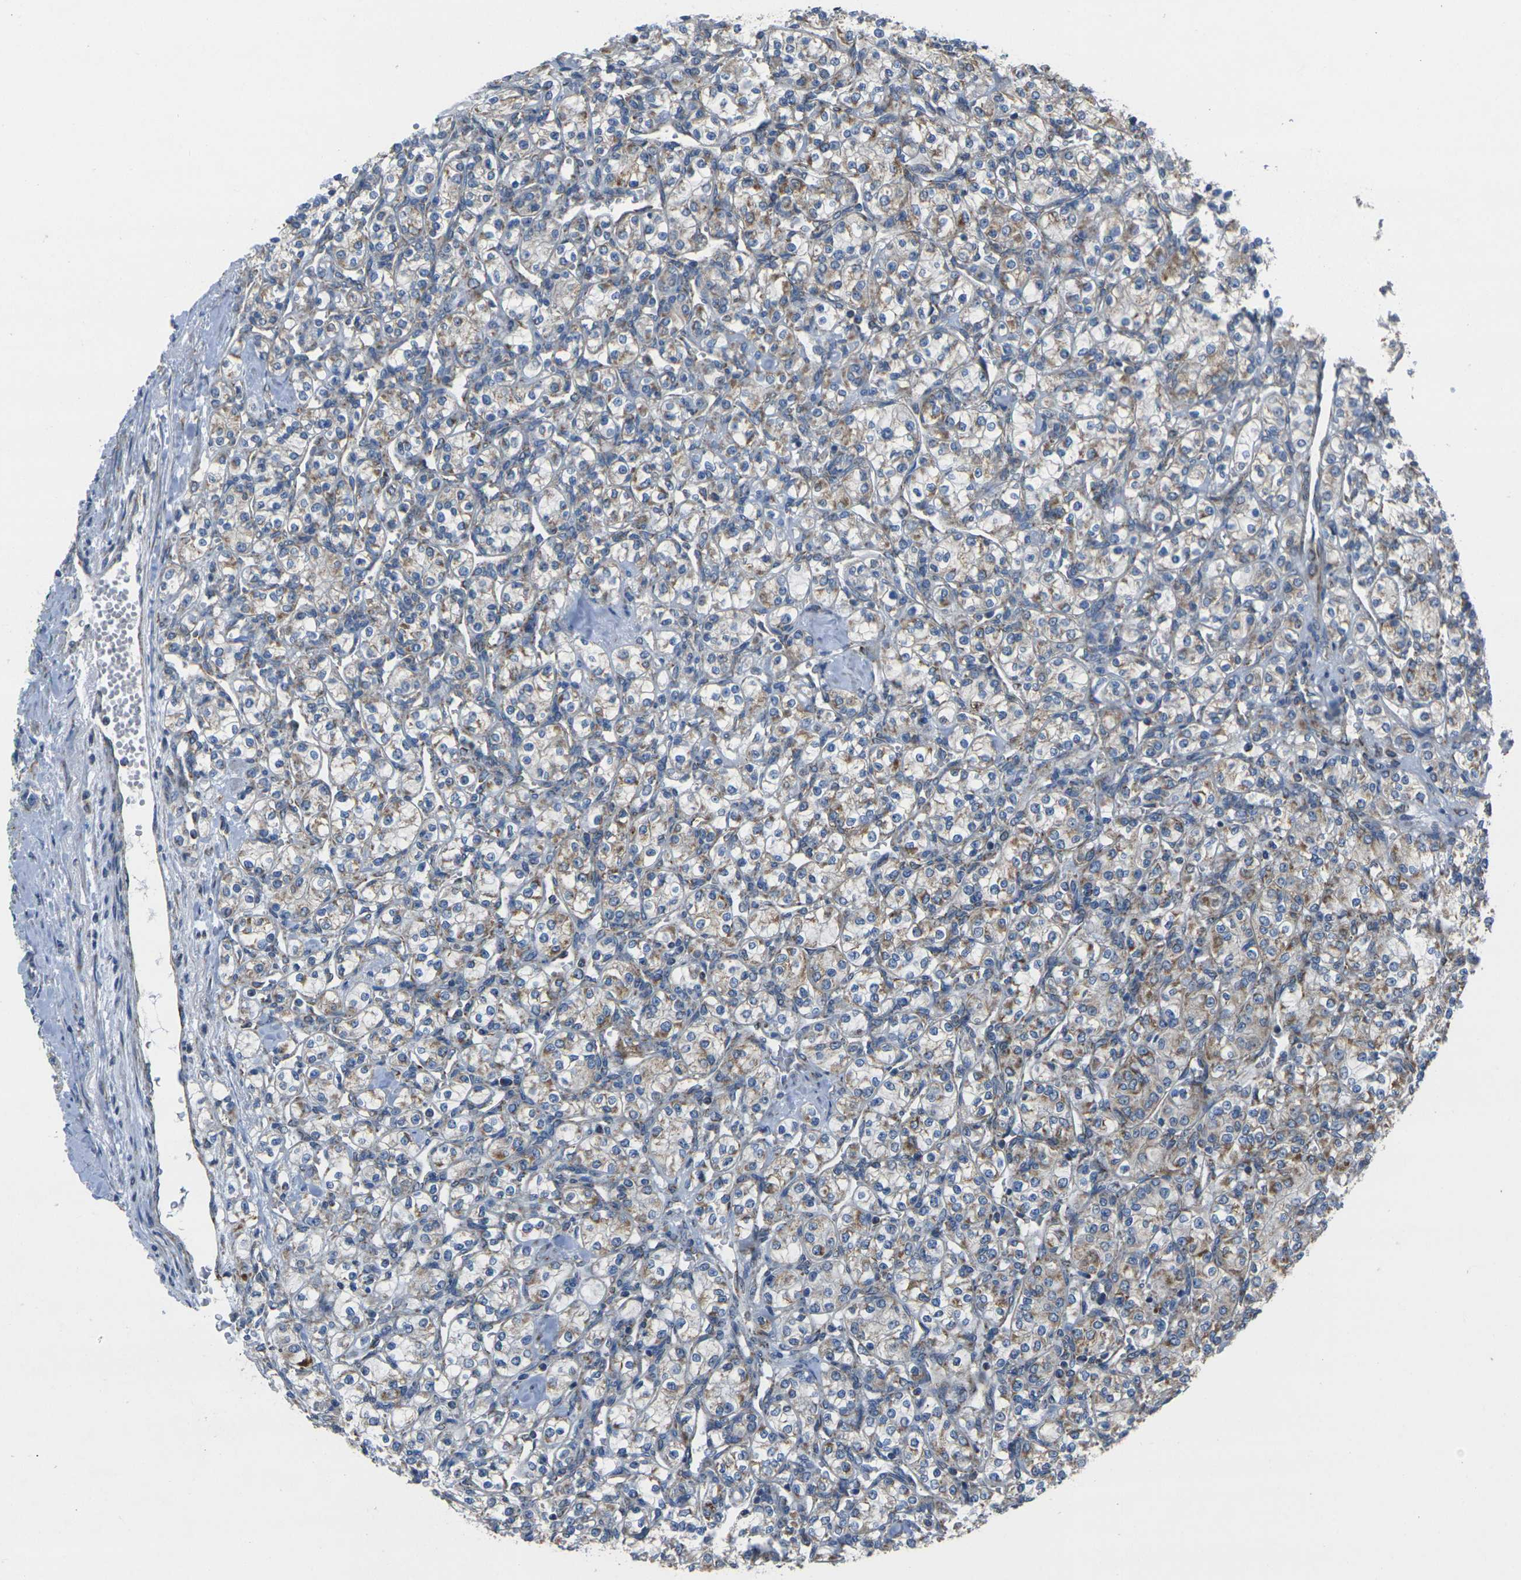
{"staining": {"intensity": "moderate", "quantity": ">75%", "location": "cytoplasmic/membranous"}, "tissue": "renal cancer", "cell_type": "Tumor cells", "image_type": "cancer", "snomed": [{"axis": "morphology", "description": "Adenocarcinoma, NOS"}, {"axis": "topography", "description": "Kidney"}], "caption": "Tumor cells reveal moderate cytoplasmic/membranous expression in approximately >75% of cells in adenocarcinoma (renal).", "gene": "TMEM120B", "patient": {"sex": "male", "age": 77}}